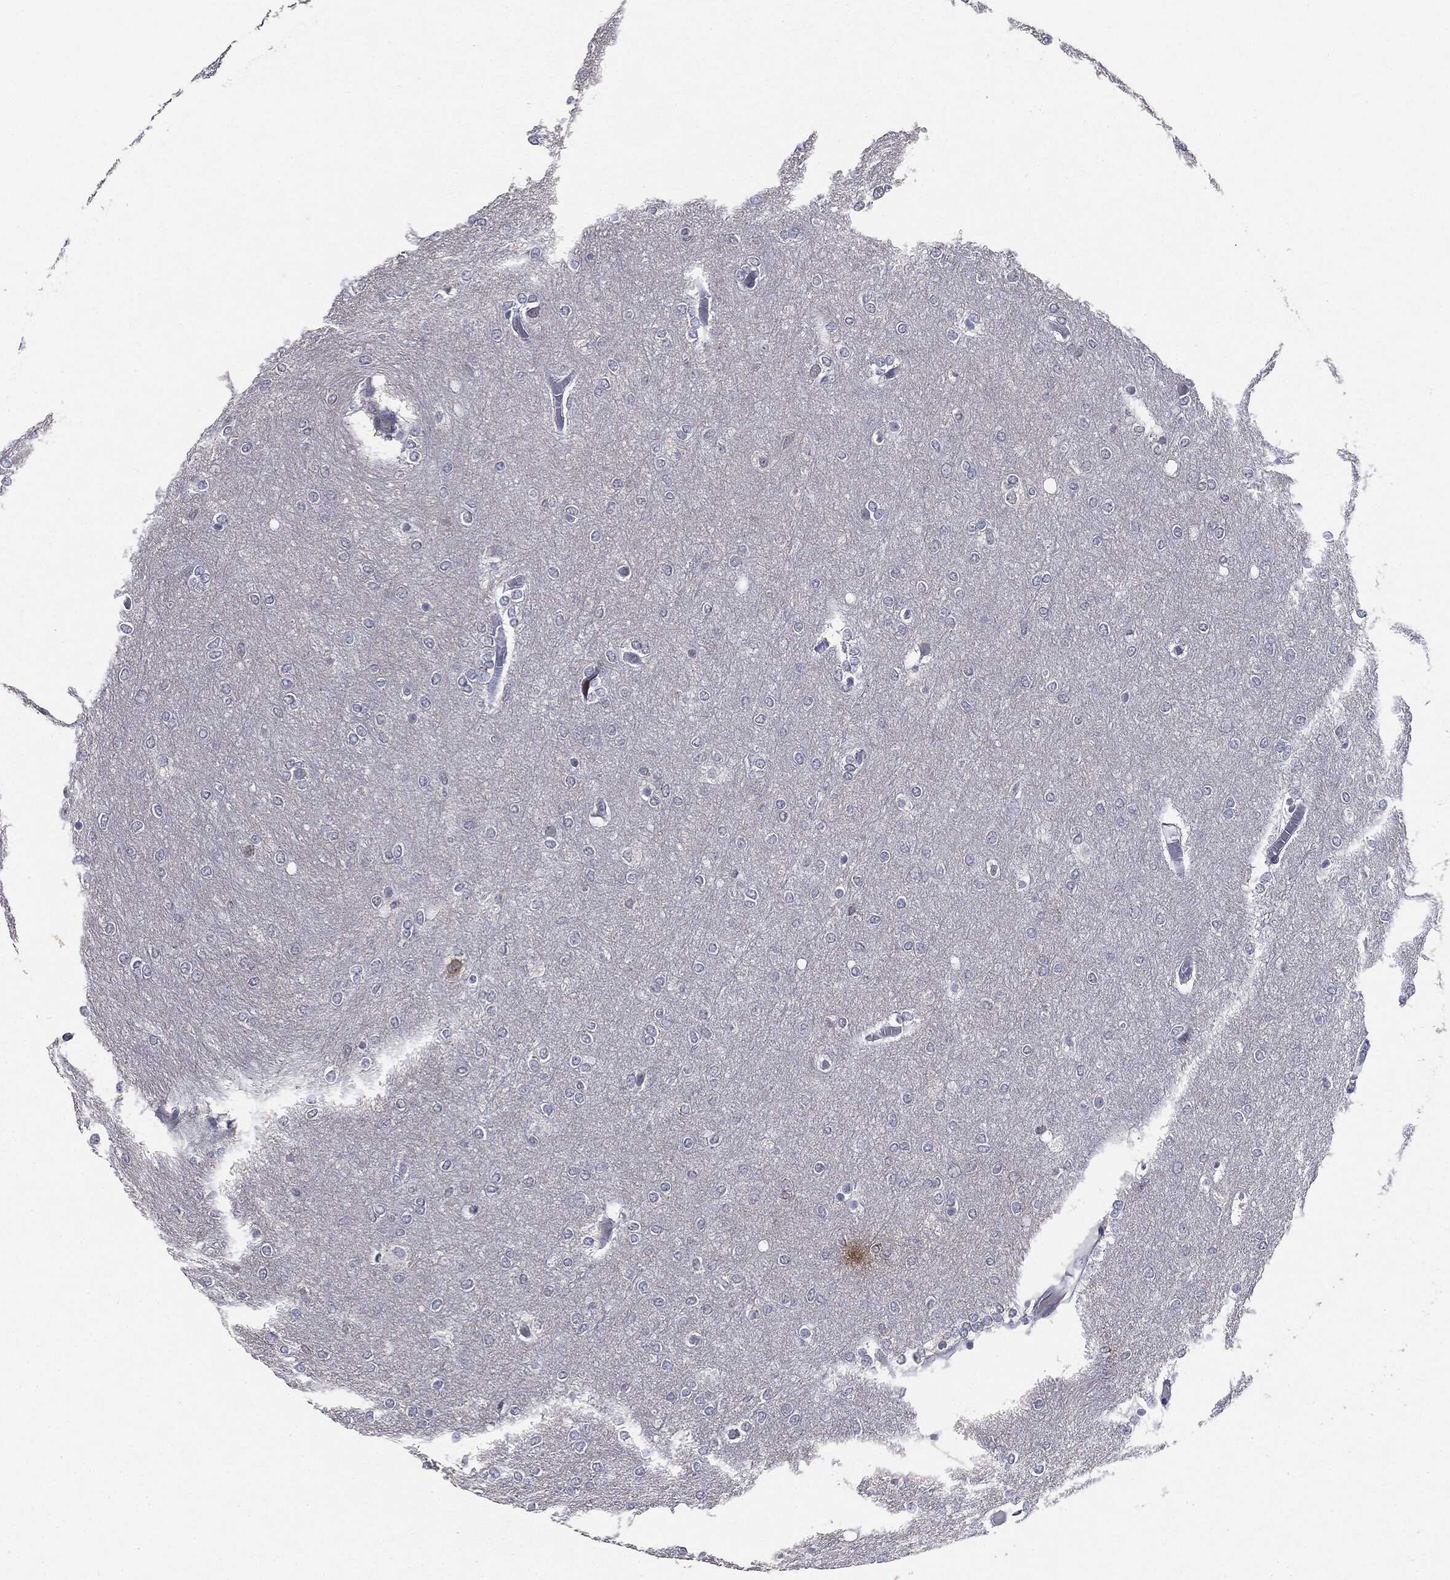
{"staining": {"intensity": "negative", "quantity": "none", "location": "none"}, "tissue": "glioma", "cell_type": "Tumor cells", "image_type": "cancer", "snomed": [{"axis": "morphology", "description": "Glioma, malignant, High grade"}, {"axis": "topography", "description": "Brain"}], "caption": "IHC of glioma reveals no expression in tumor cells.", "gene": "SLC2A2", "patient": {"sex": "female", "age": 61}}